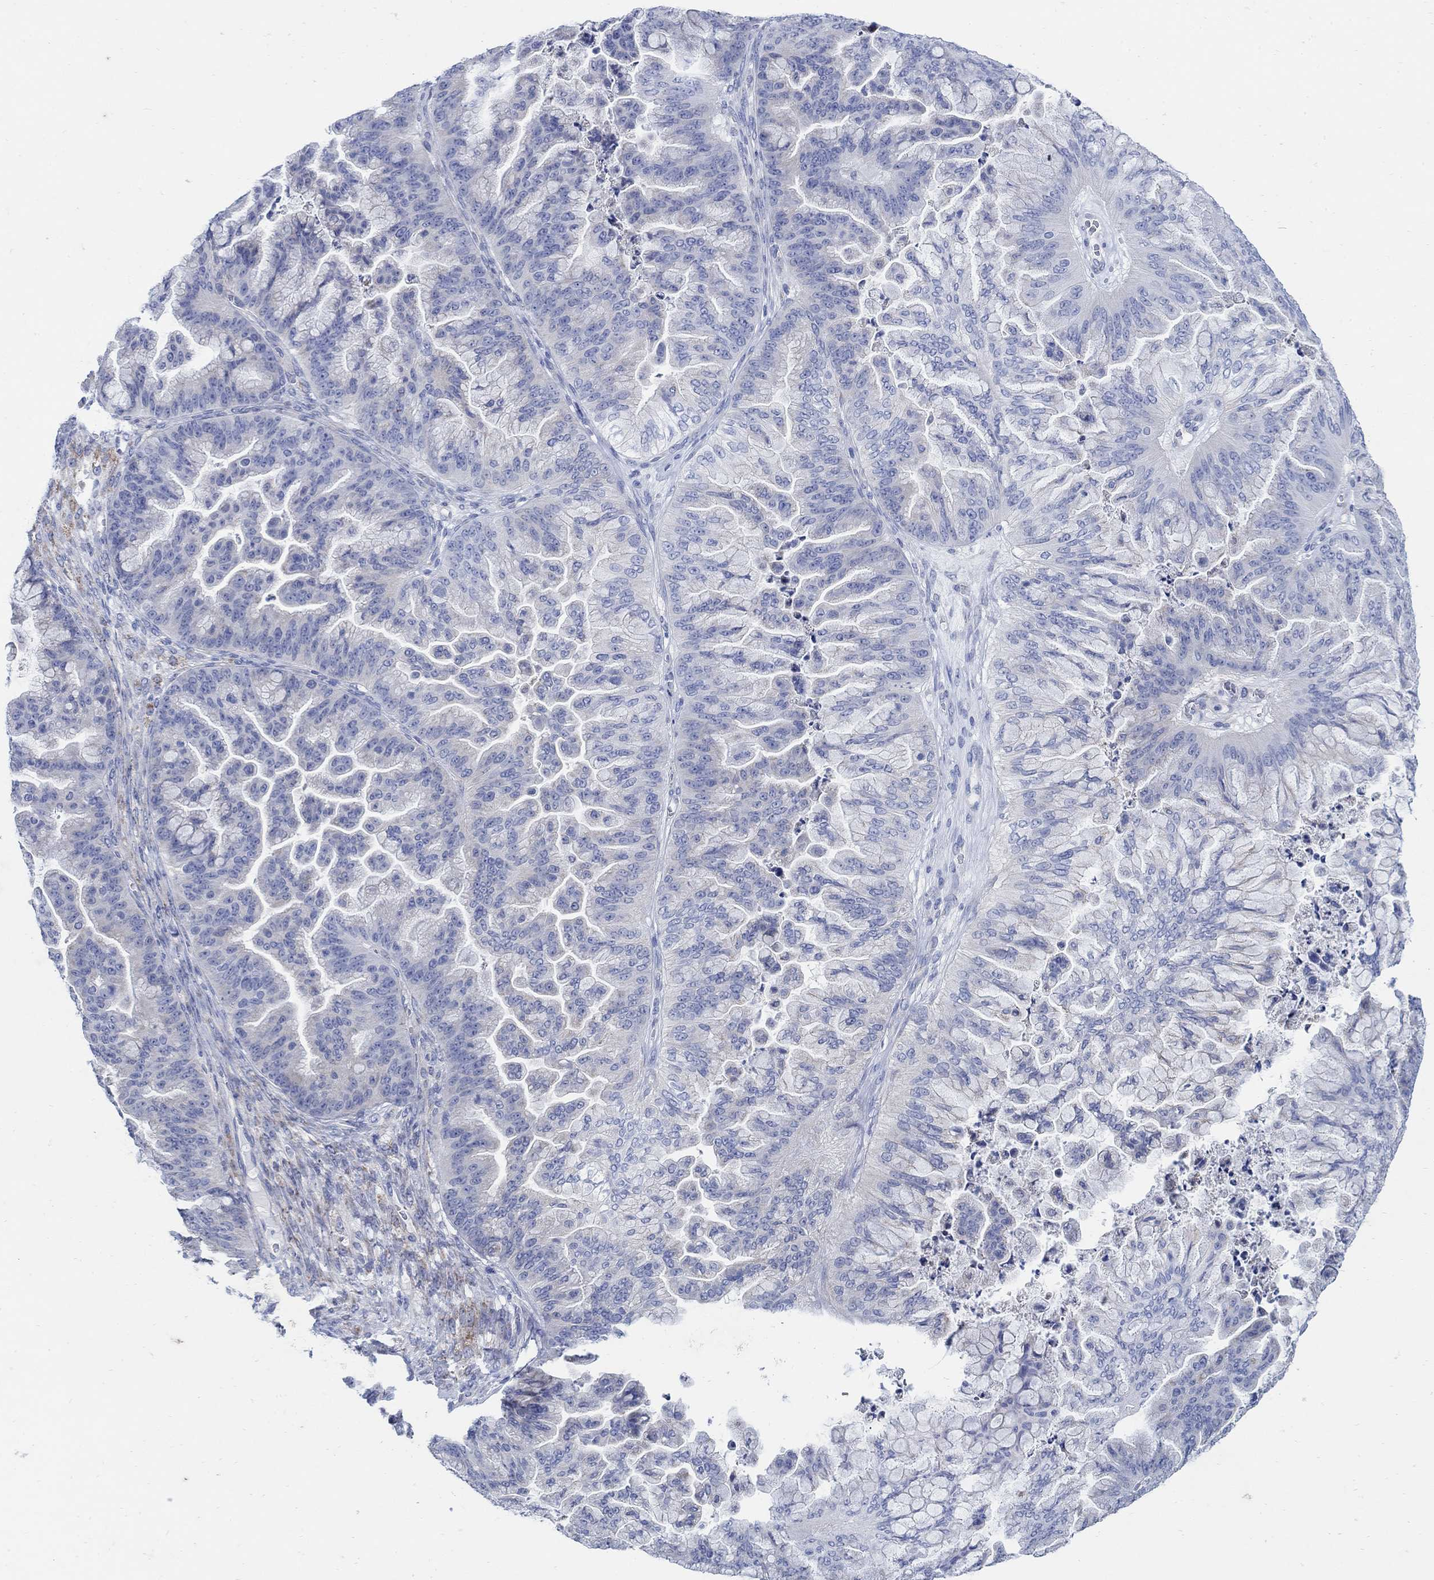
{"staining": {"intensity": "negative", "quantity": "none", "location": "none"}, "tissue": "ovarian cancer", "cell_type": "Tumor cells", "image_type": "cancer", "snomed": [{"axis": "morphology", "description": "Cystadenocarcinoma, mucinous, NOS"}, {"axis": "topography", "description": "Ovary"}], "caption": "This is a histopathology image of IHC staining of ovarian cancer, which shows no positivity in tumor cells. (DAB immunohistochemistry (IHC) visualized using brightfield microscopy, high magnification).", "gene": "ZDHHC14", "patient": {"sex": "female", "age": 67}}